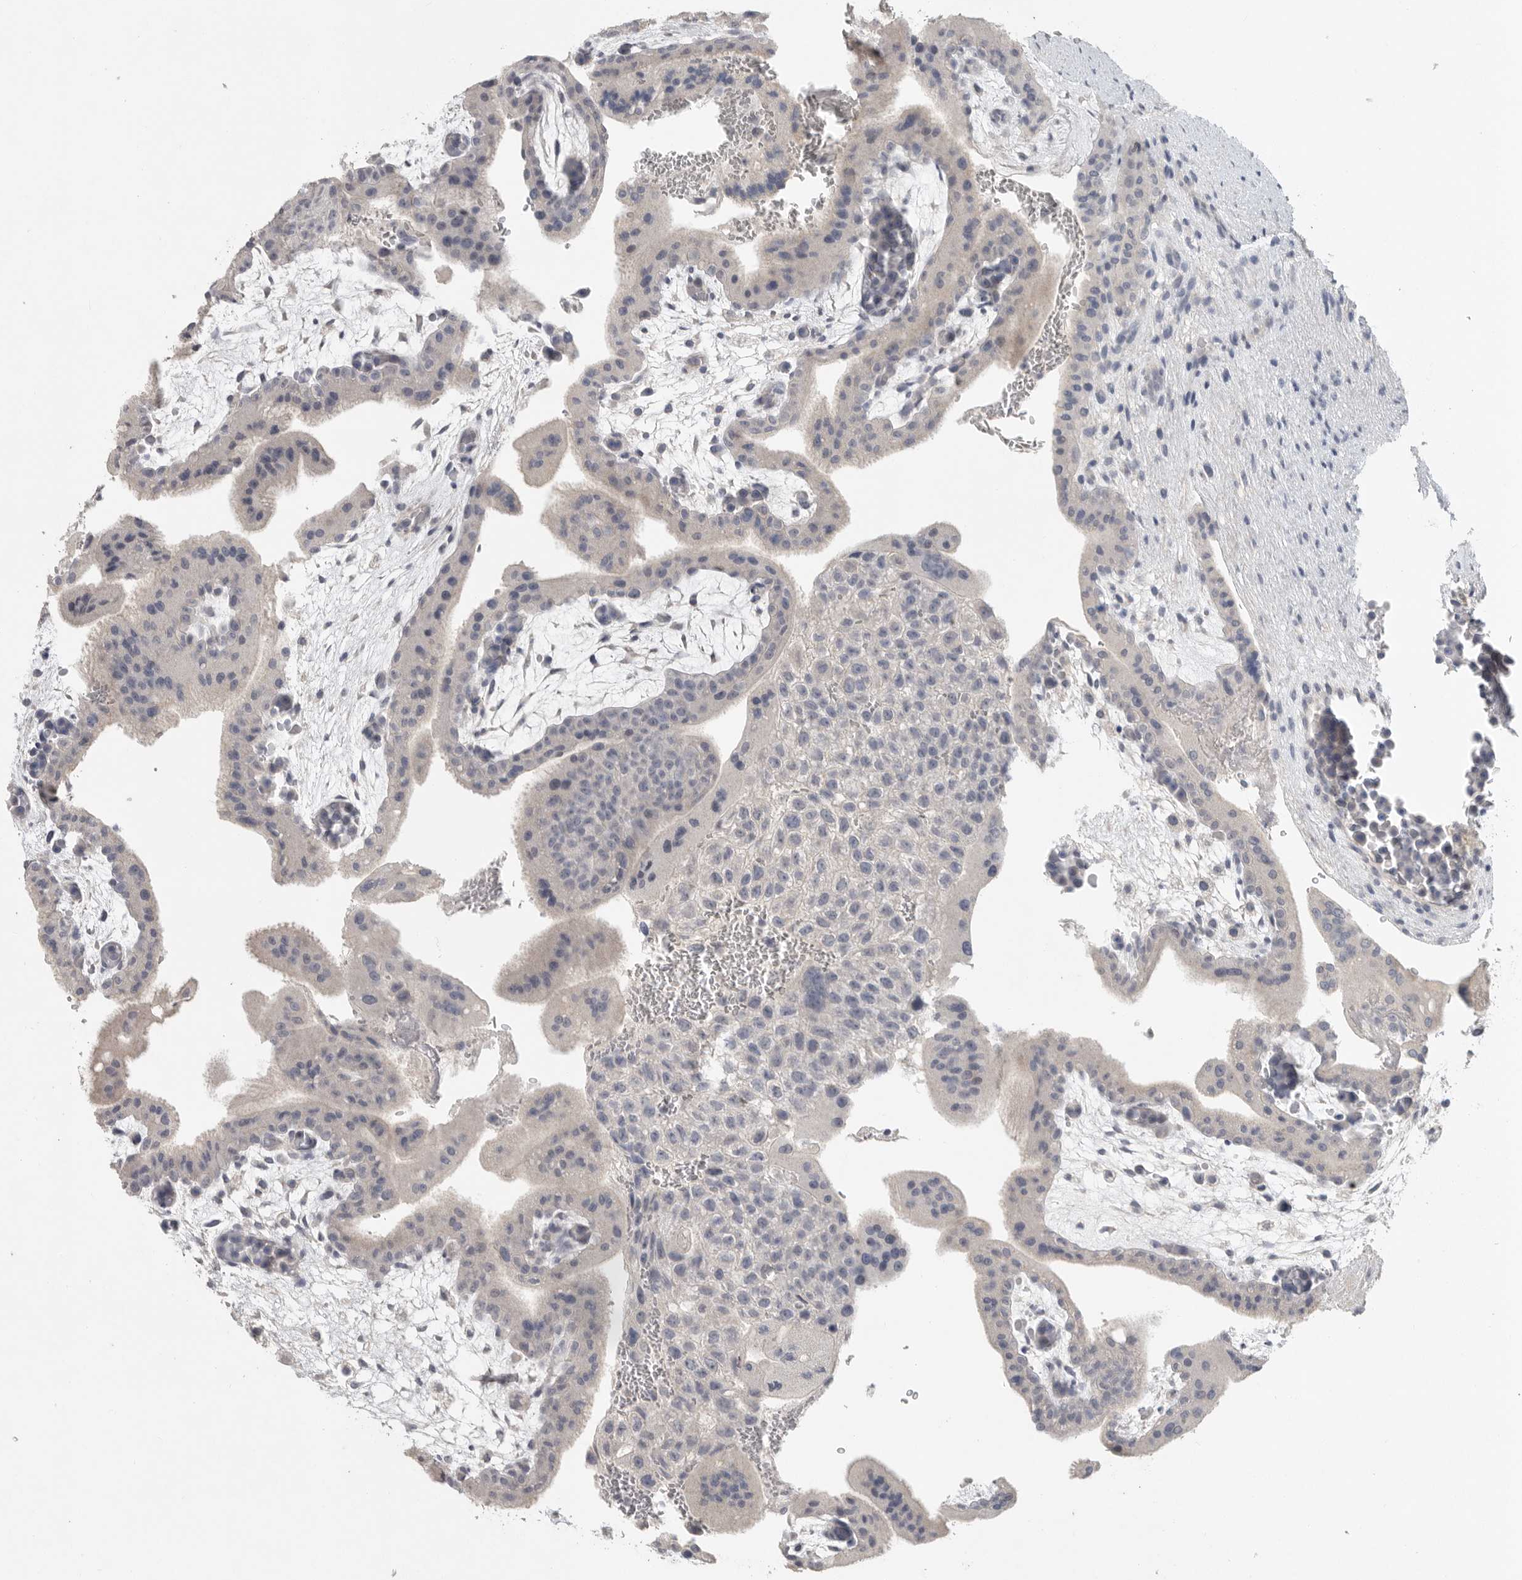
{"staining": {"intensity": "weak", "quantity": "<25%", "location": "cytoplasmic/membranous"}, "tissue": "placenta", "cell_type": "Decidual cells", "image_type": "normal", "snomed": [{"axis": "morphology", "description": "Normal tissue, NOS"}, {"axis": "topography", "description": "Placenta"}], "caption": "Protein analysis of normal placenta reveals no significant staining in decidual cells.", "gene": "REG4", "patient": {"sex": "female", "age": 35}}